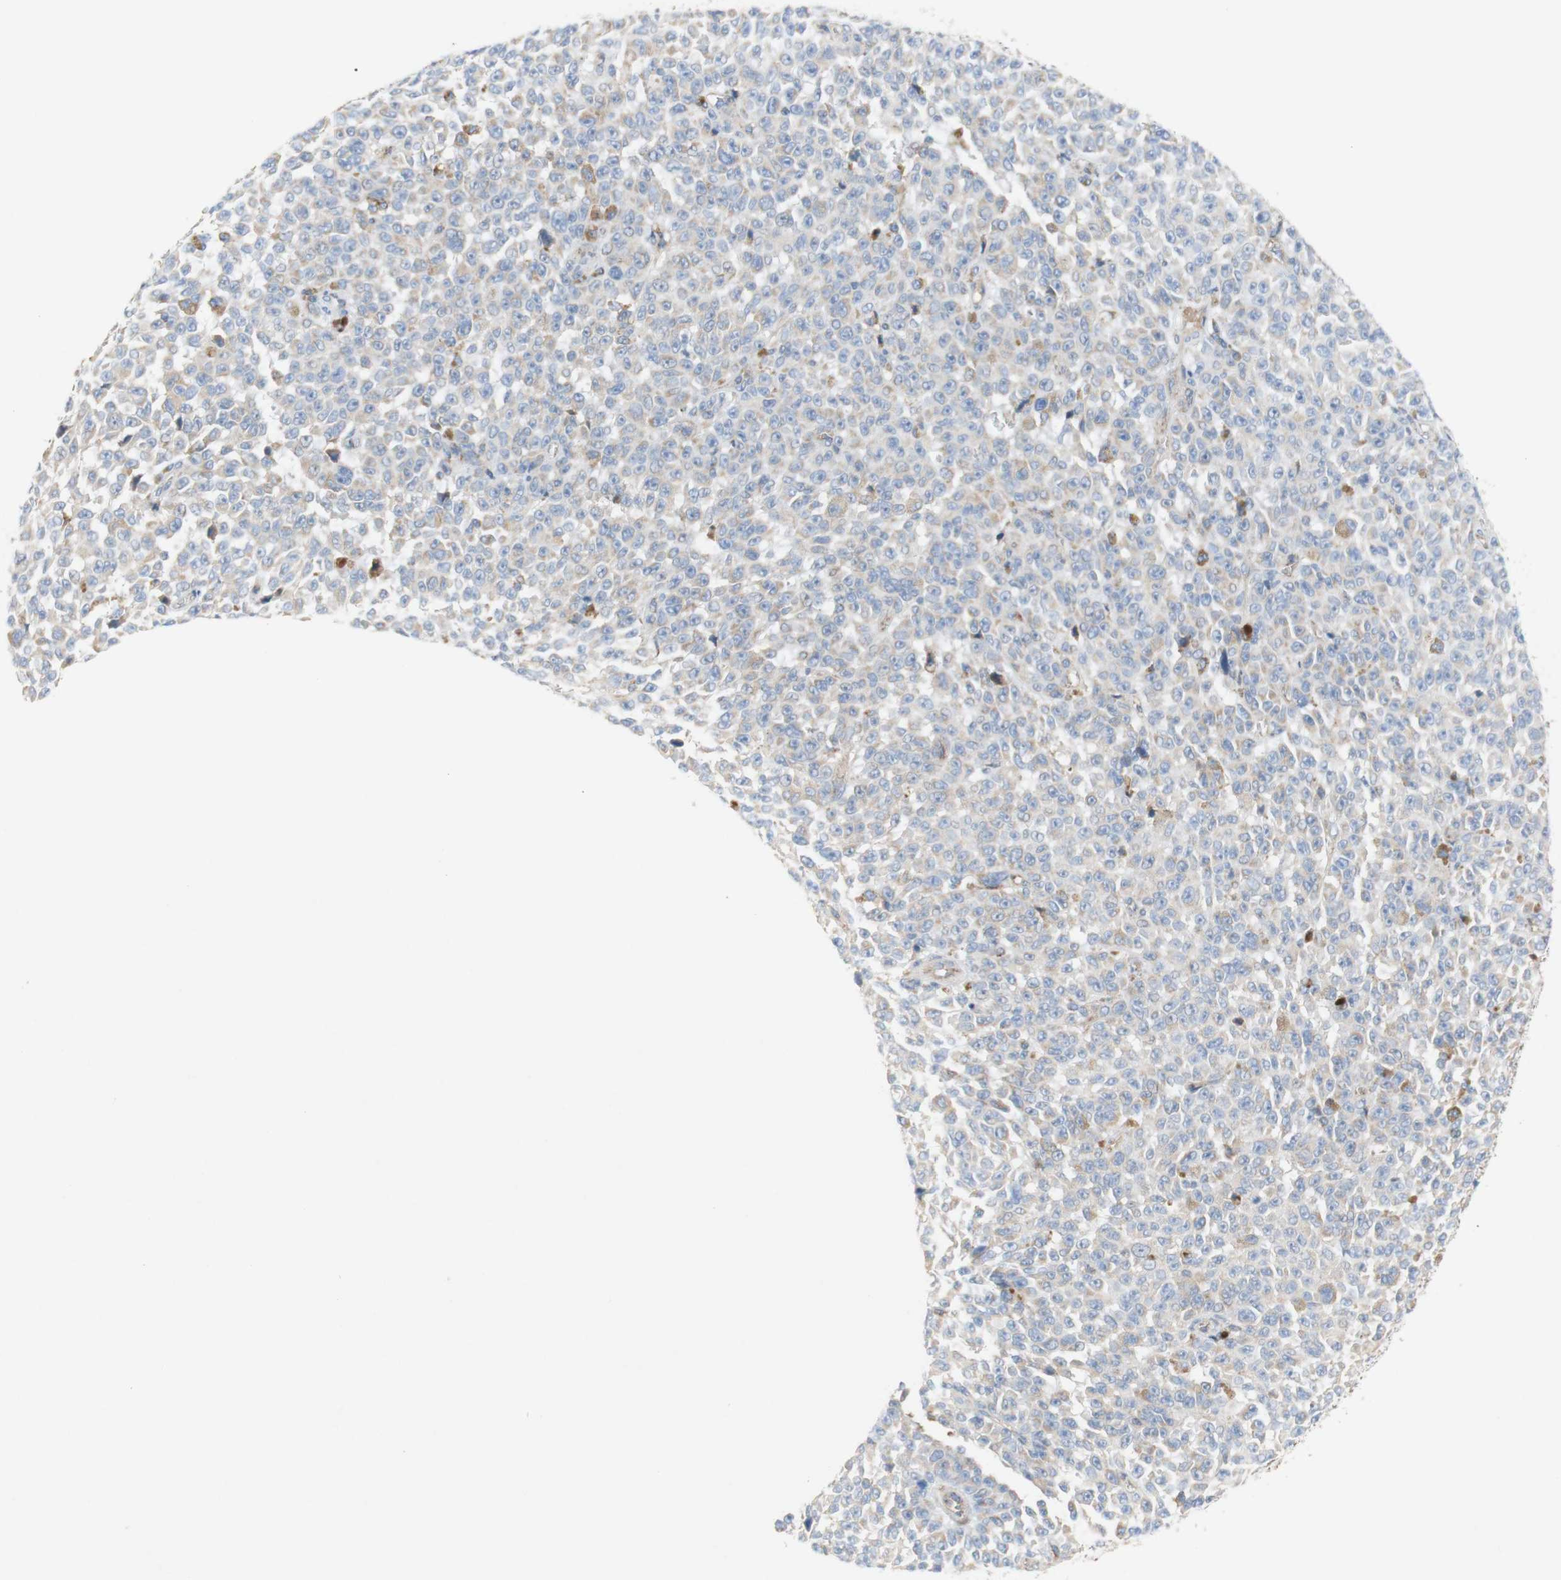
{"staining": {"intensity": "negative", "quantity": "none", "location": "none"}, "tissue": "melanoma", "cell_type": "Tumor cells", "image_type": "cancer", "snomed": [{"axis": "morphology", "description": "Malignant melanoma, NOS"}, {"axis": "topography", "description": "Skin"}], "caption": "Immunohistochemical staining of human melanoma displays no significant positivity in tumor cells.", "gene": "SDHB", "patient": {"sex": "female", "age": 82}}